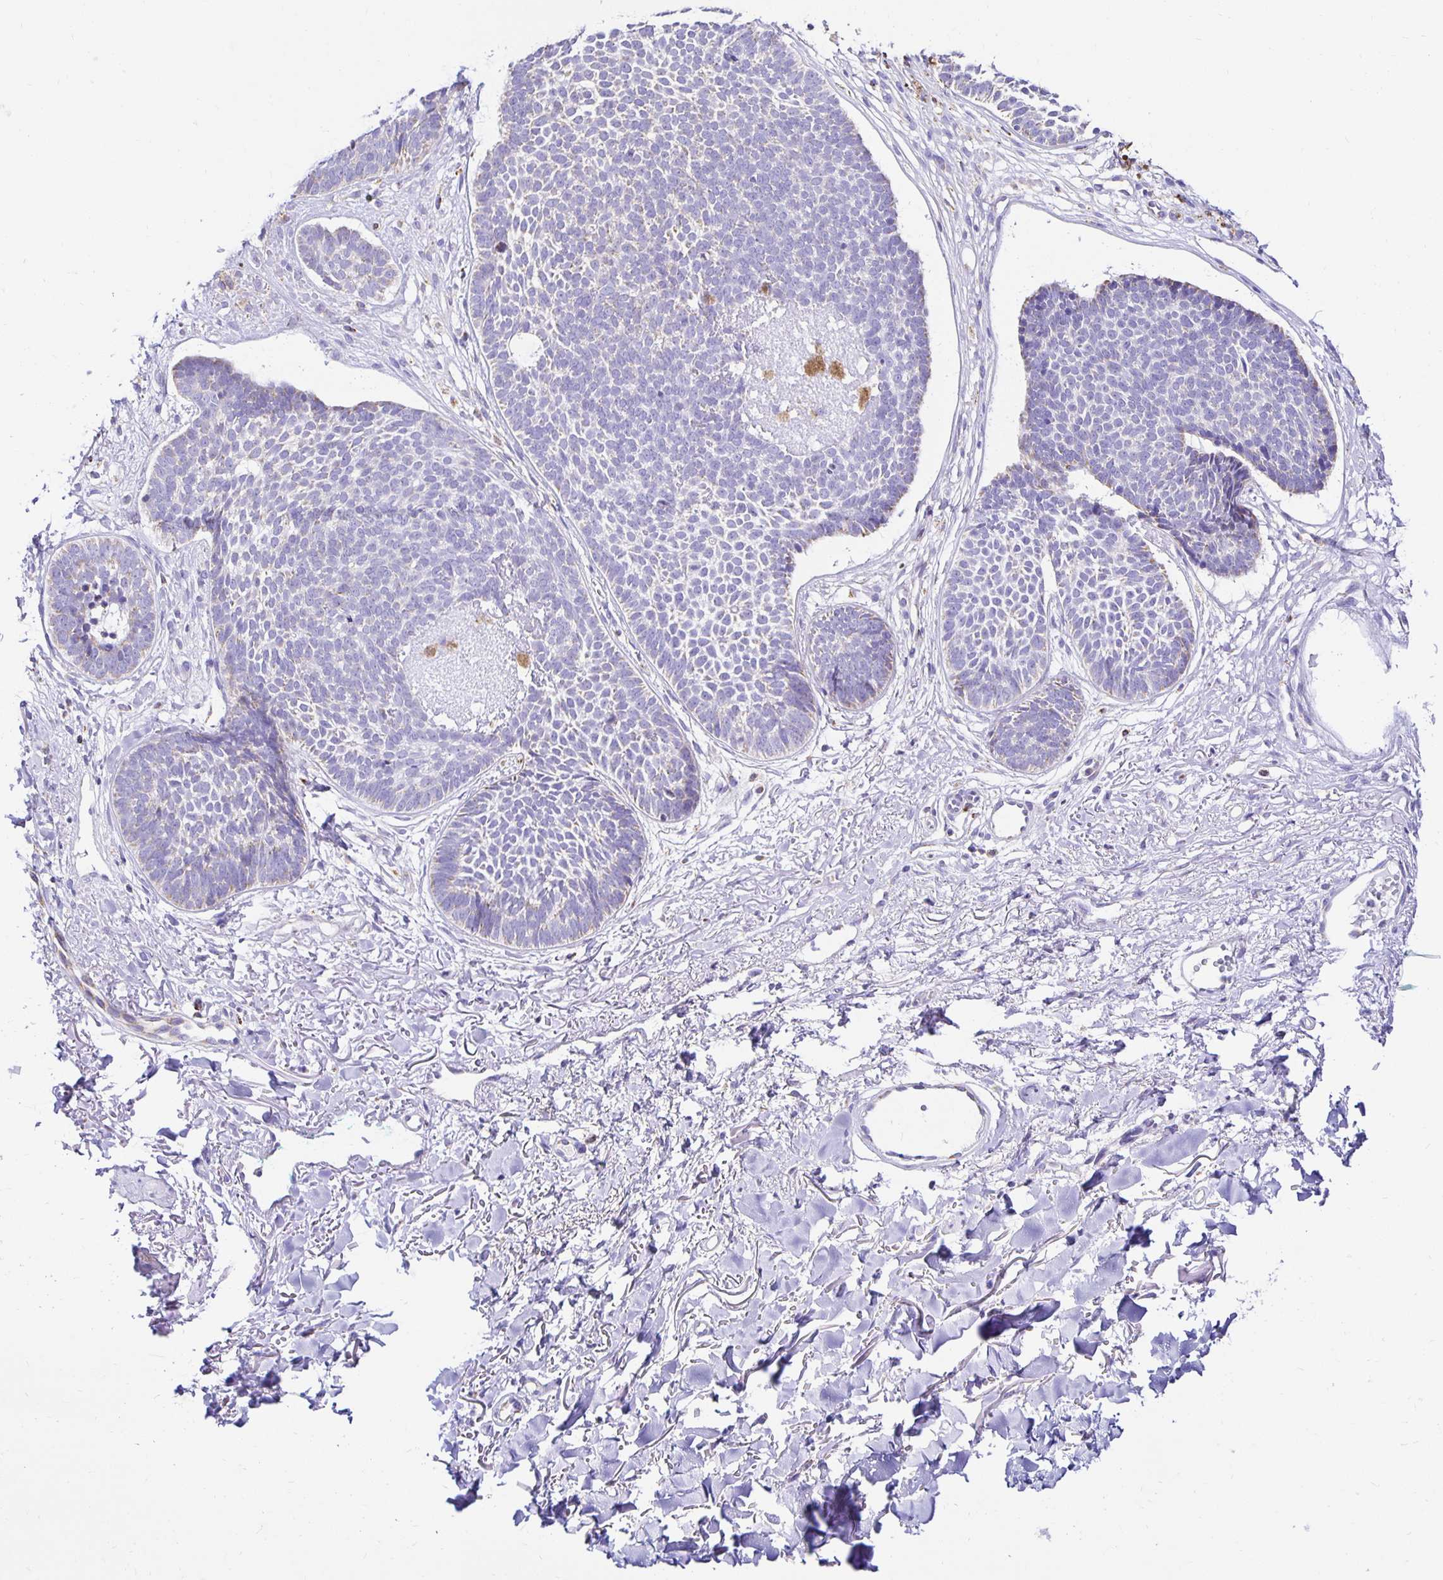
{"staining": {"intensity": "negative", "quantity": "none", "location": "none"}, "tissue": "skin cancer", "cell_type": "Tumor cells", "image_type": "cancer", "snomed": [{"axis": "morphology", "description": "Basal cell carcinoma"}, {"axis": "topography", "description": "Skin"}, {"axis": "topography", "description": "Skin of neck"}, {"axis": "topography", "description": "Skin of shoulder"}, {"axis": "topography", "description": "Skin of back"}], "caption": "A high-resolution photomicrograph shows immunohistochemistry staining of skin cancer, which exhibits no significant positivity in tumor cells. (Immunohistochemistry (ihc), brightfield microscopy, high magnification).", "gene": "PLAAT2", "patient": {"sex": "male", "age": 80}}